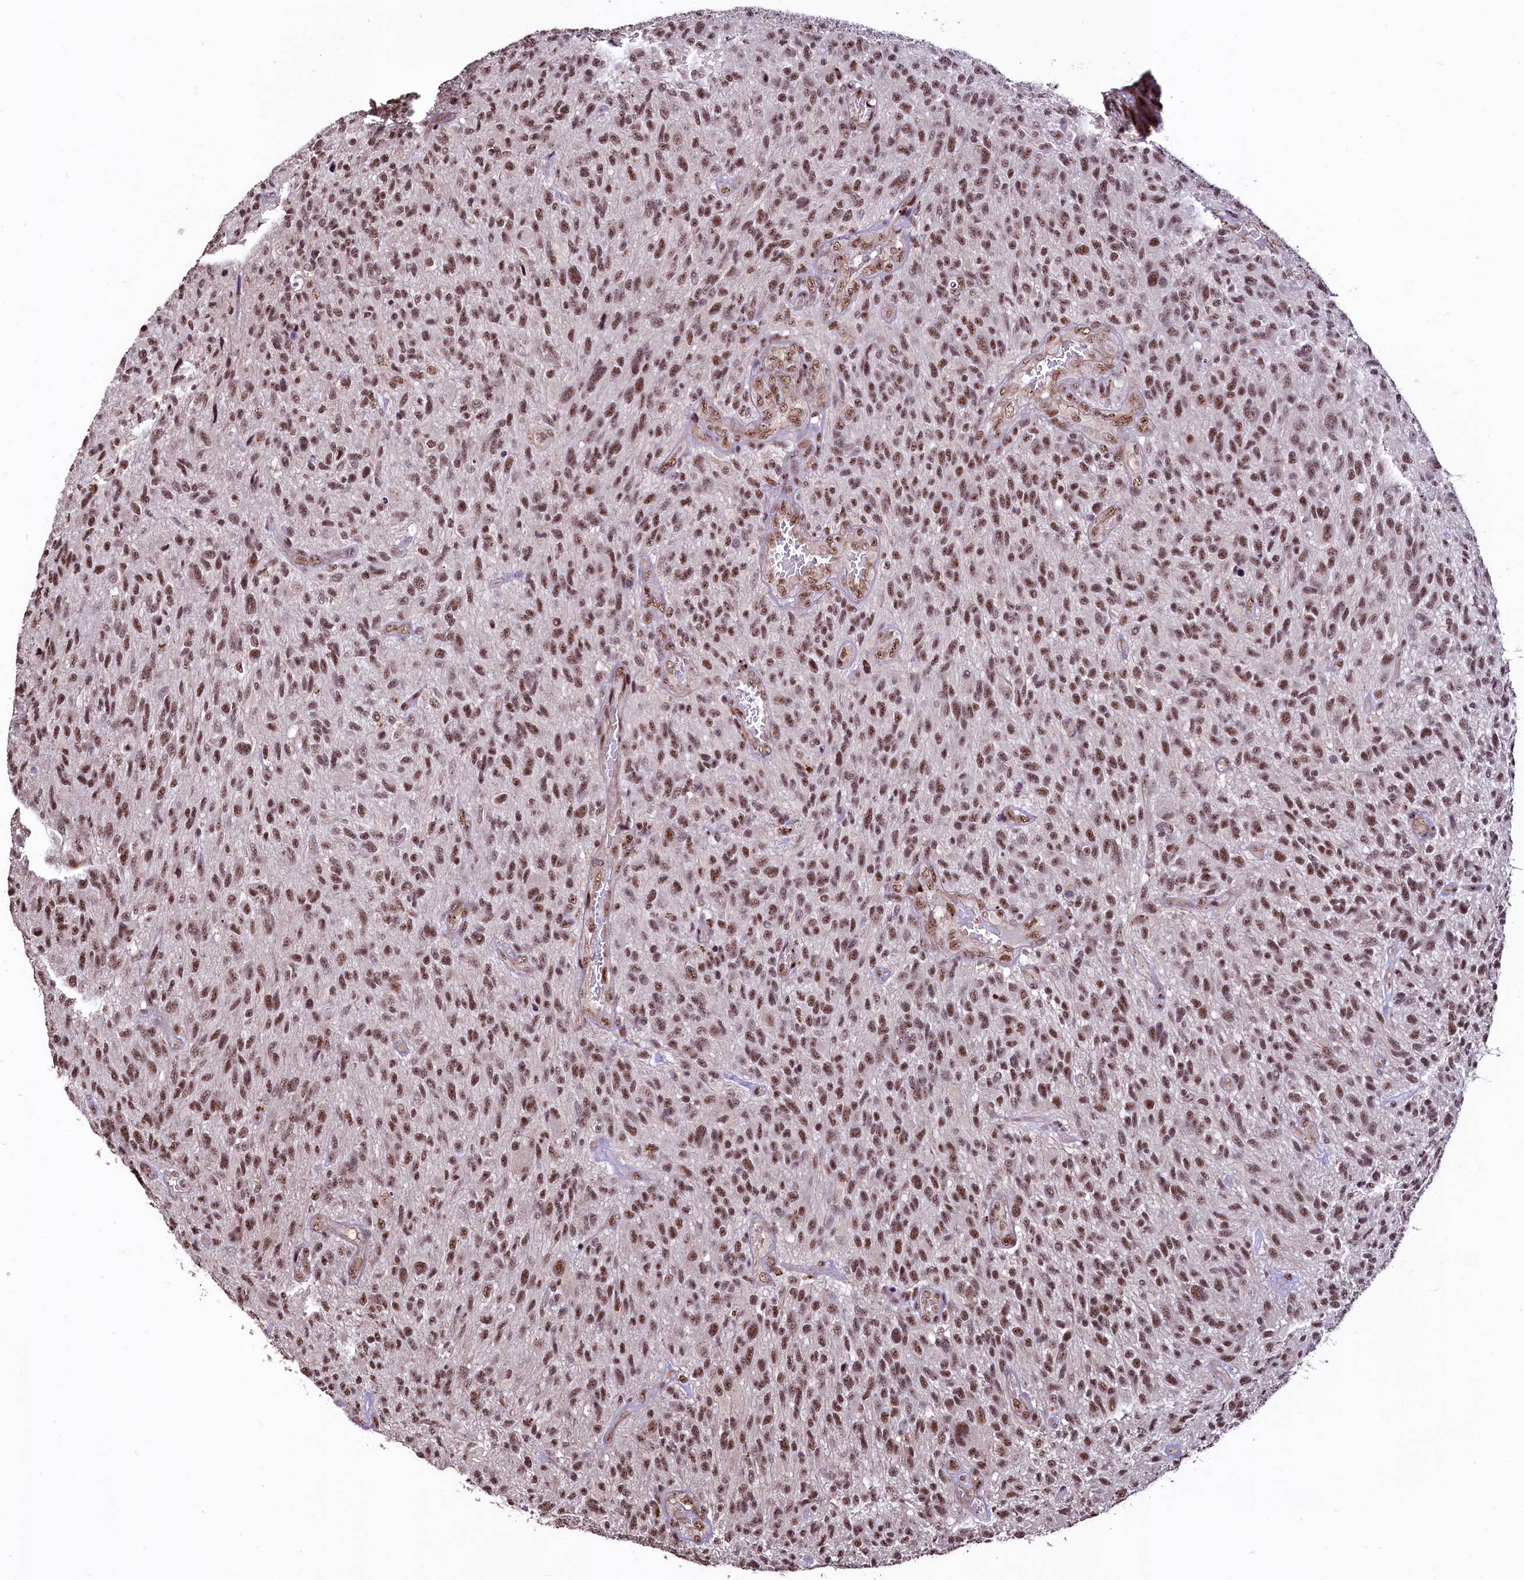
{"staining": {"intensity": "moderate", "quantity": ">75%", "location": "nuclear"}, "tissue": "glioma", "cell_type": "Tumor cells", "image_type": "cancer", "snomed": [{"axis": "morphology", "description": "Glioma, malignant, High grade"}, {"axis": "topography", "description": "Brain"}], "caption": "IHC photomicrograph of human malignant glioma (high-grade) stained for a protein (brown), which demonstrates medium levels of moderate nuclear staining in about >75% of tumor cells.", "gene": "SFSWAP", "patient": {"sex": "male", "age": 47}}